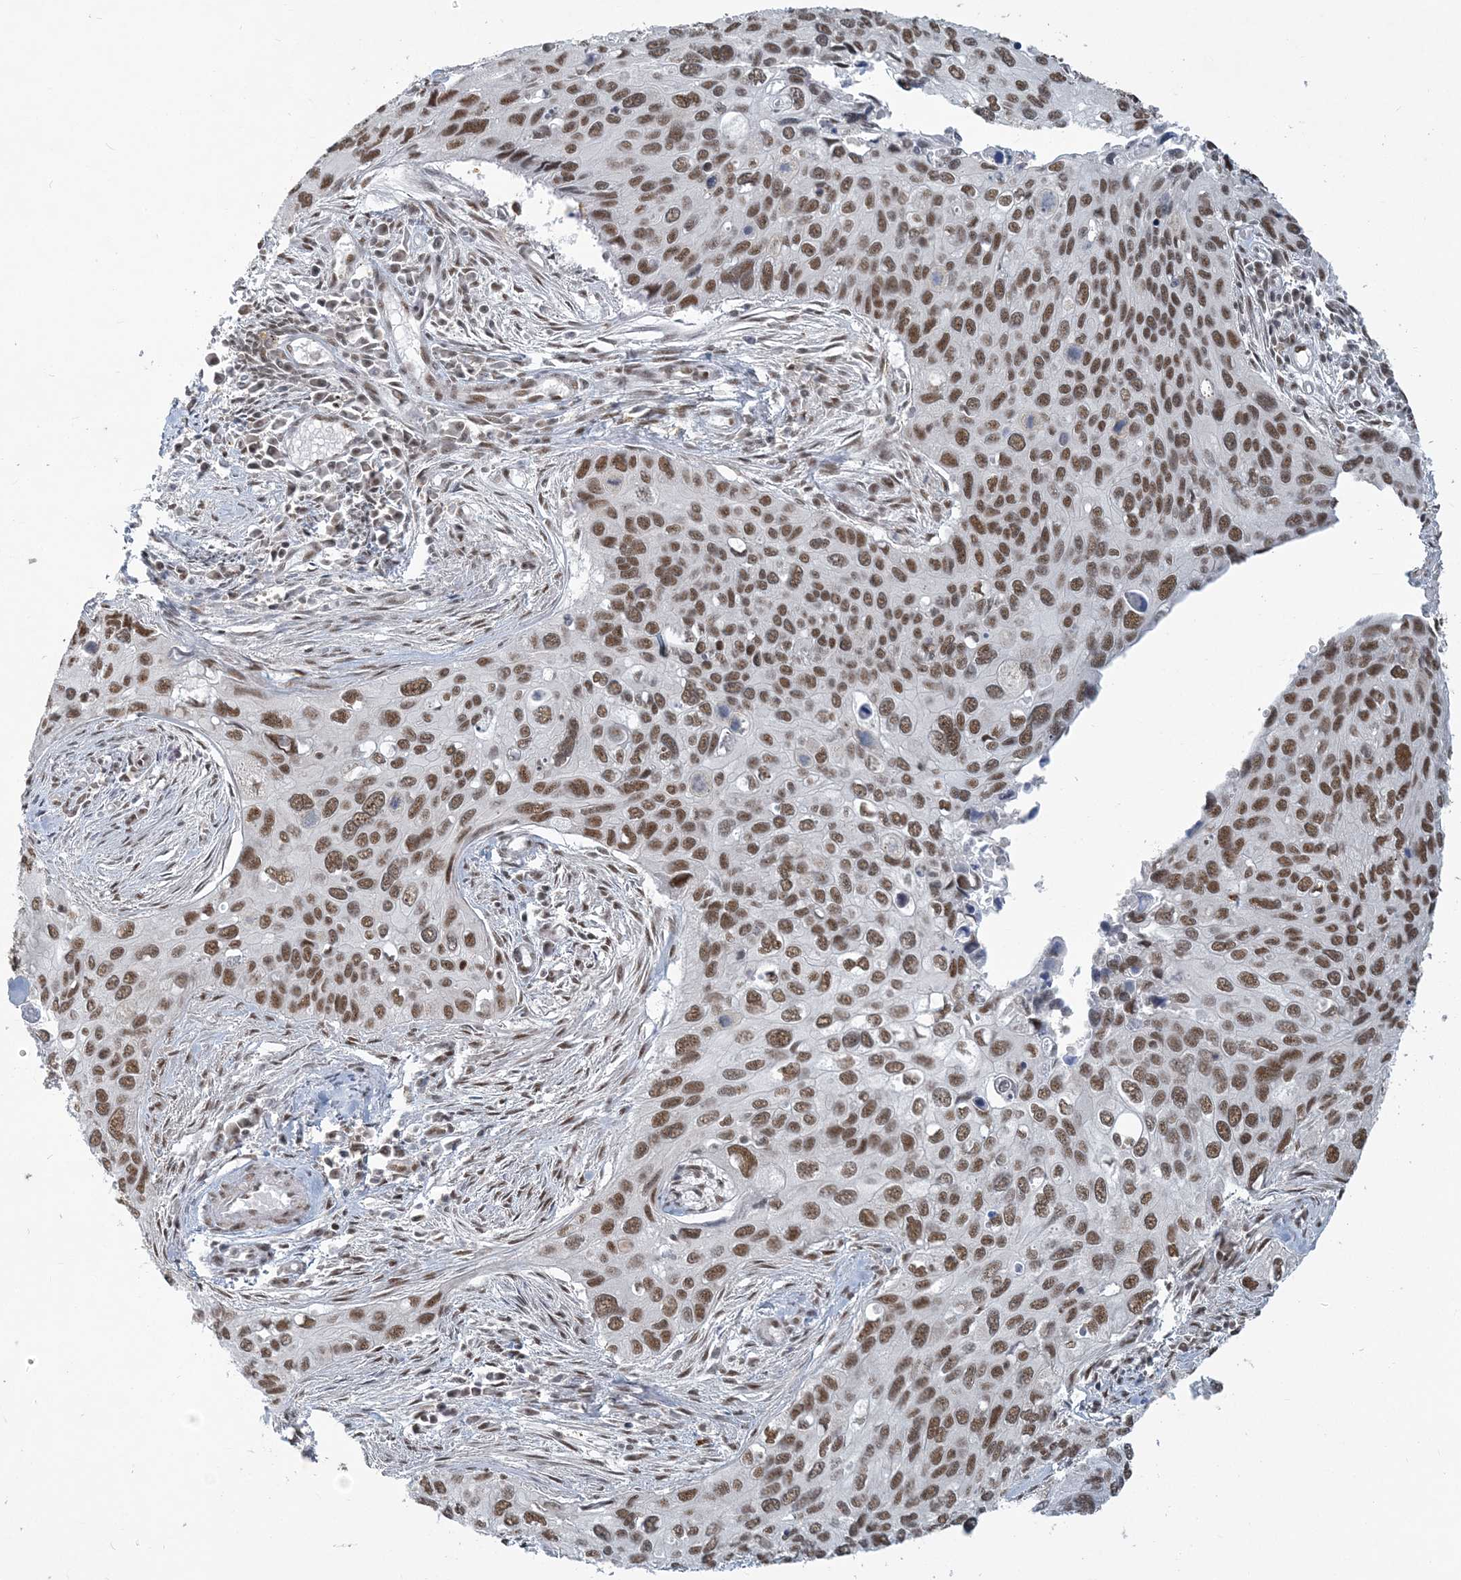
{"staining": {"intensity": "moderate", "quantity": ">75%", "location": "nuclear"}, "tissue": "cervical cancer", "cell_type": "Tumor cells", "image_type": "cancer", "snomed": [{"axis": "morphology", "description": "Squamous cell carcinoma, NOS"}, {"axis": "topography", "description": "Cervix"}], "caption": "Tumor cells reveal medium levels of moderate nuclear staining in approximately >75% of cells in cervical cancer. (Brightfield microscopy of DAB IHC at high magnification).", "gene": "PLRG1", "patient": {"sex": "female", "age": 55}}